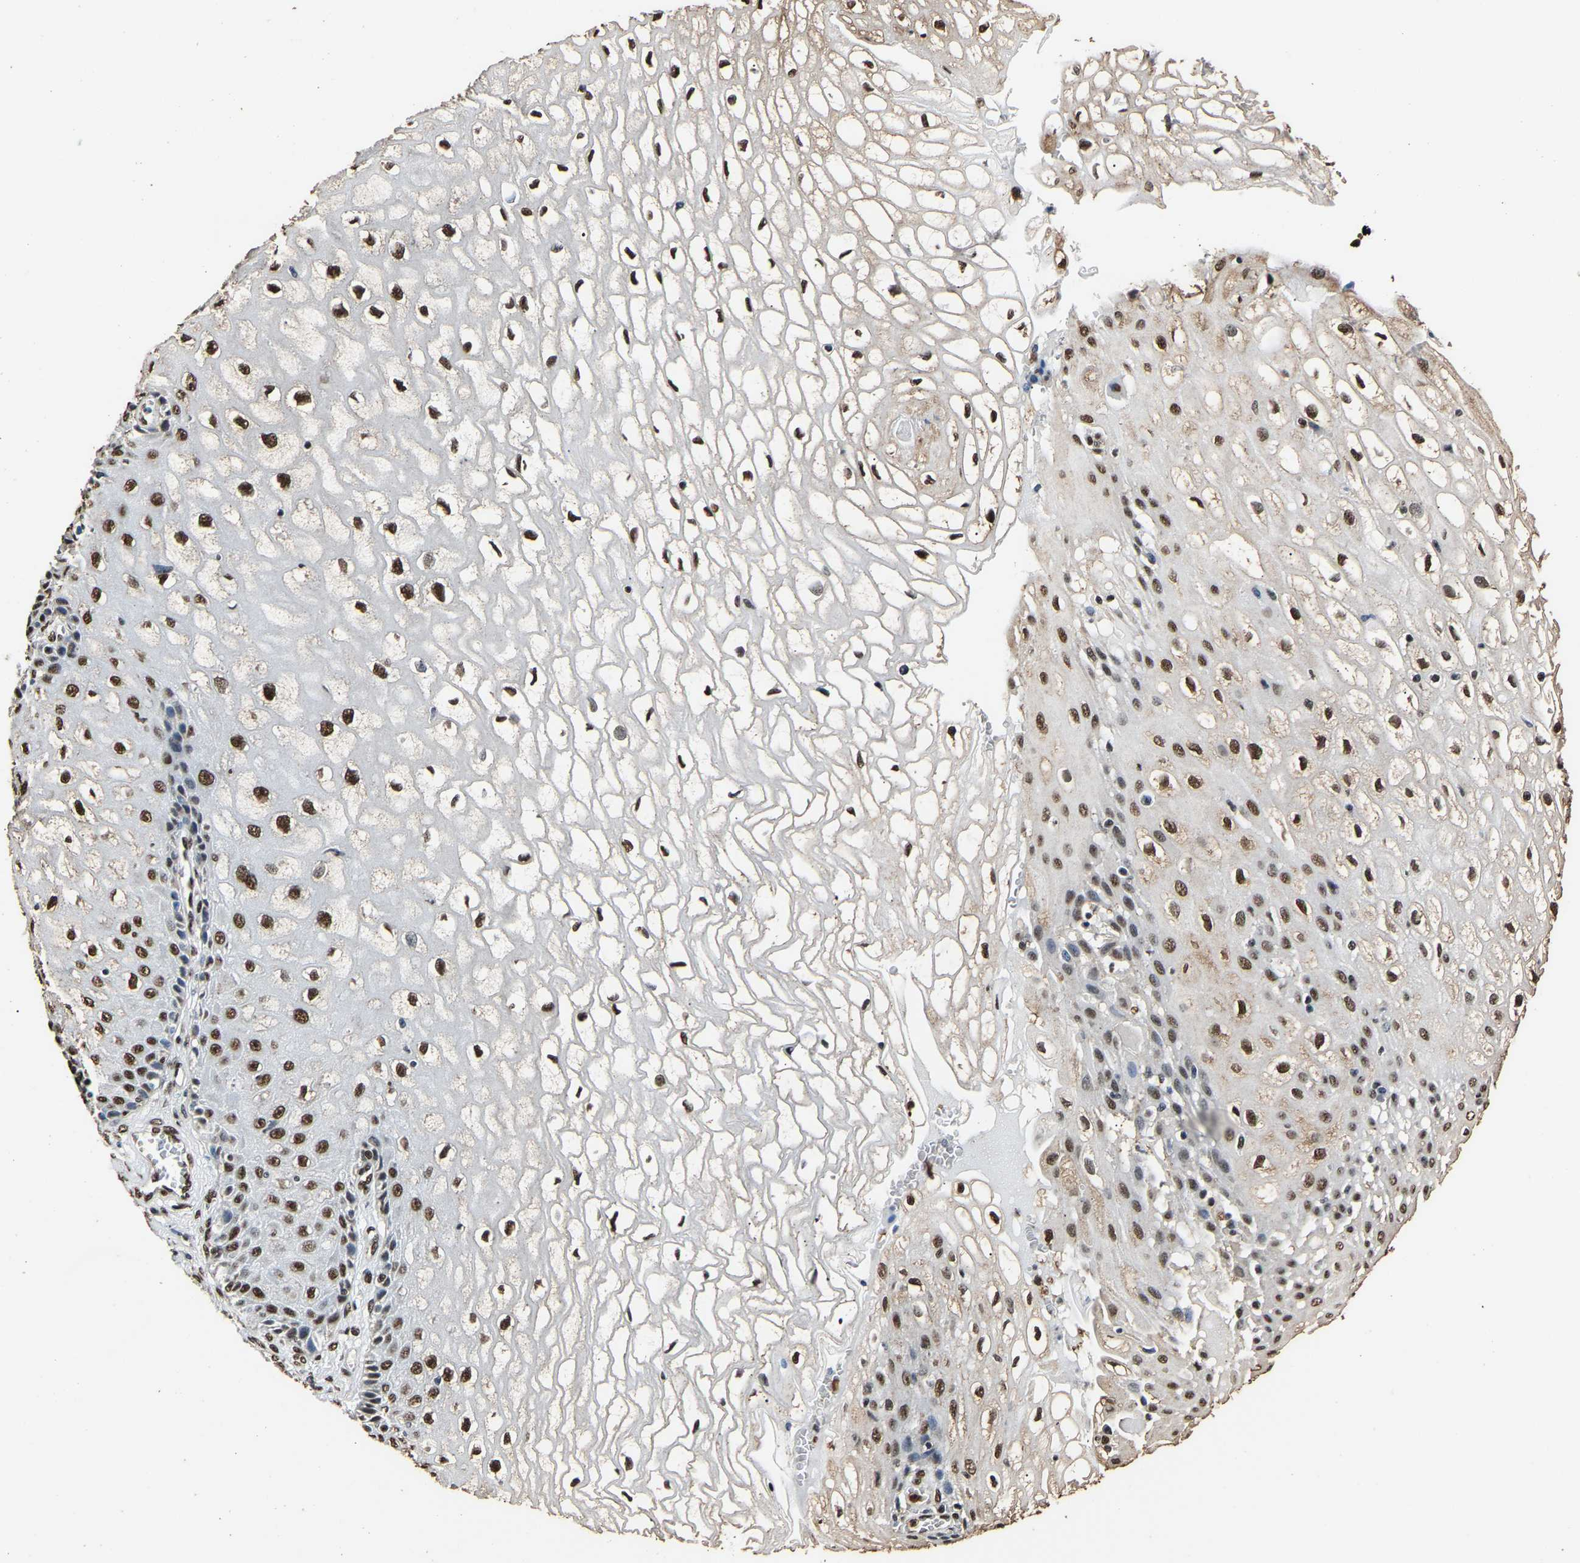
{"staining": {"intensity": "strong", "quantity": ">75%", "location": "nuclear"}, "tissue": "cervical cancer", "cell_type": "Tumor cells", "image_type": "cancer", "snomed": [{"axis": "morphology", "description": "Adenocarcinoma, NOS"}, {"axis": "topography", "description": "Cervix"}], "caption": "Cervical cancer was stained to show a protein in brown. There is high levels of strong nuclear staining in approximately >75% of tumor cells.", "gene": "SAFB", "patient": {"sex": "female", "age": 44}}